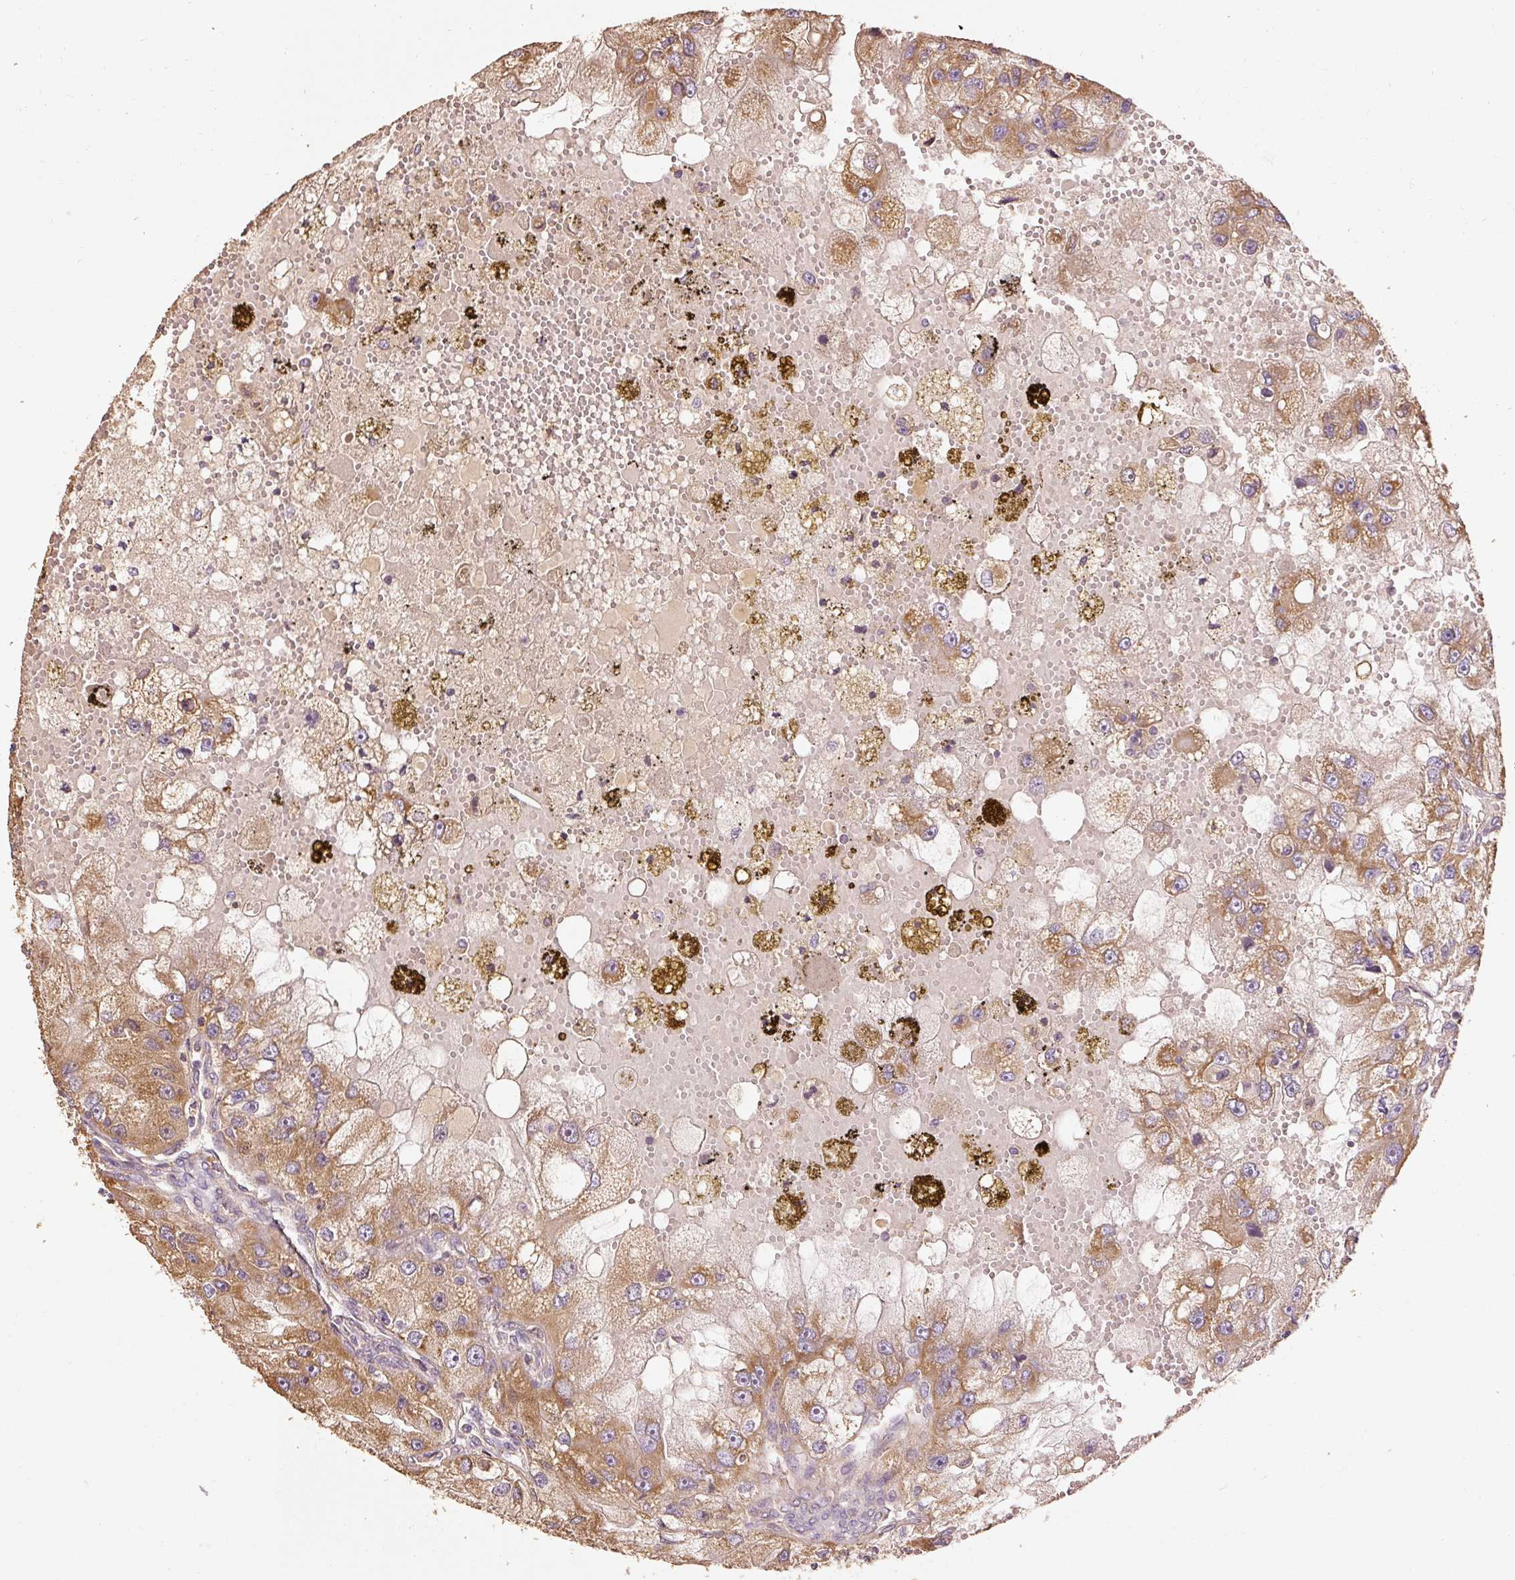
{"staining": {"intensity": "moderate", "quantity": ">75%", "location": "cytoplasmic/membranous"}, "tissue": "renal cancer", "cell_type": "Tumor cells", "image_type": "cancer", "snomed": [{"axis": "morphology", "description": "Adenocarcinoma, NOS"}, {"axis": "topography", "description": "Kidney"}], "caption": "Approximately >75% of tumor cells in renal cancer (adenocarcinoma) exhibit moderate cytoplasmic/membranous protein expression as visualized by brown immunohistochemical staining.", "gene": "EFHC1", "patient": {"sex": "male", "age": 63}}